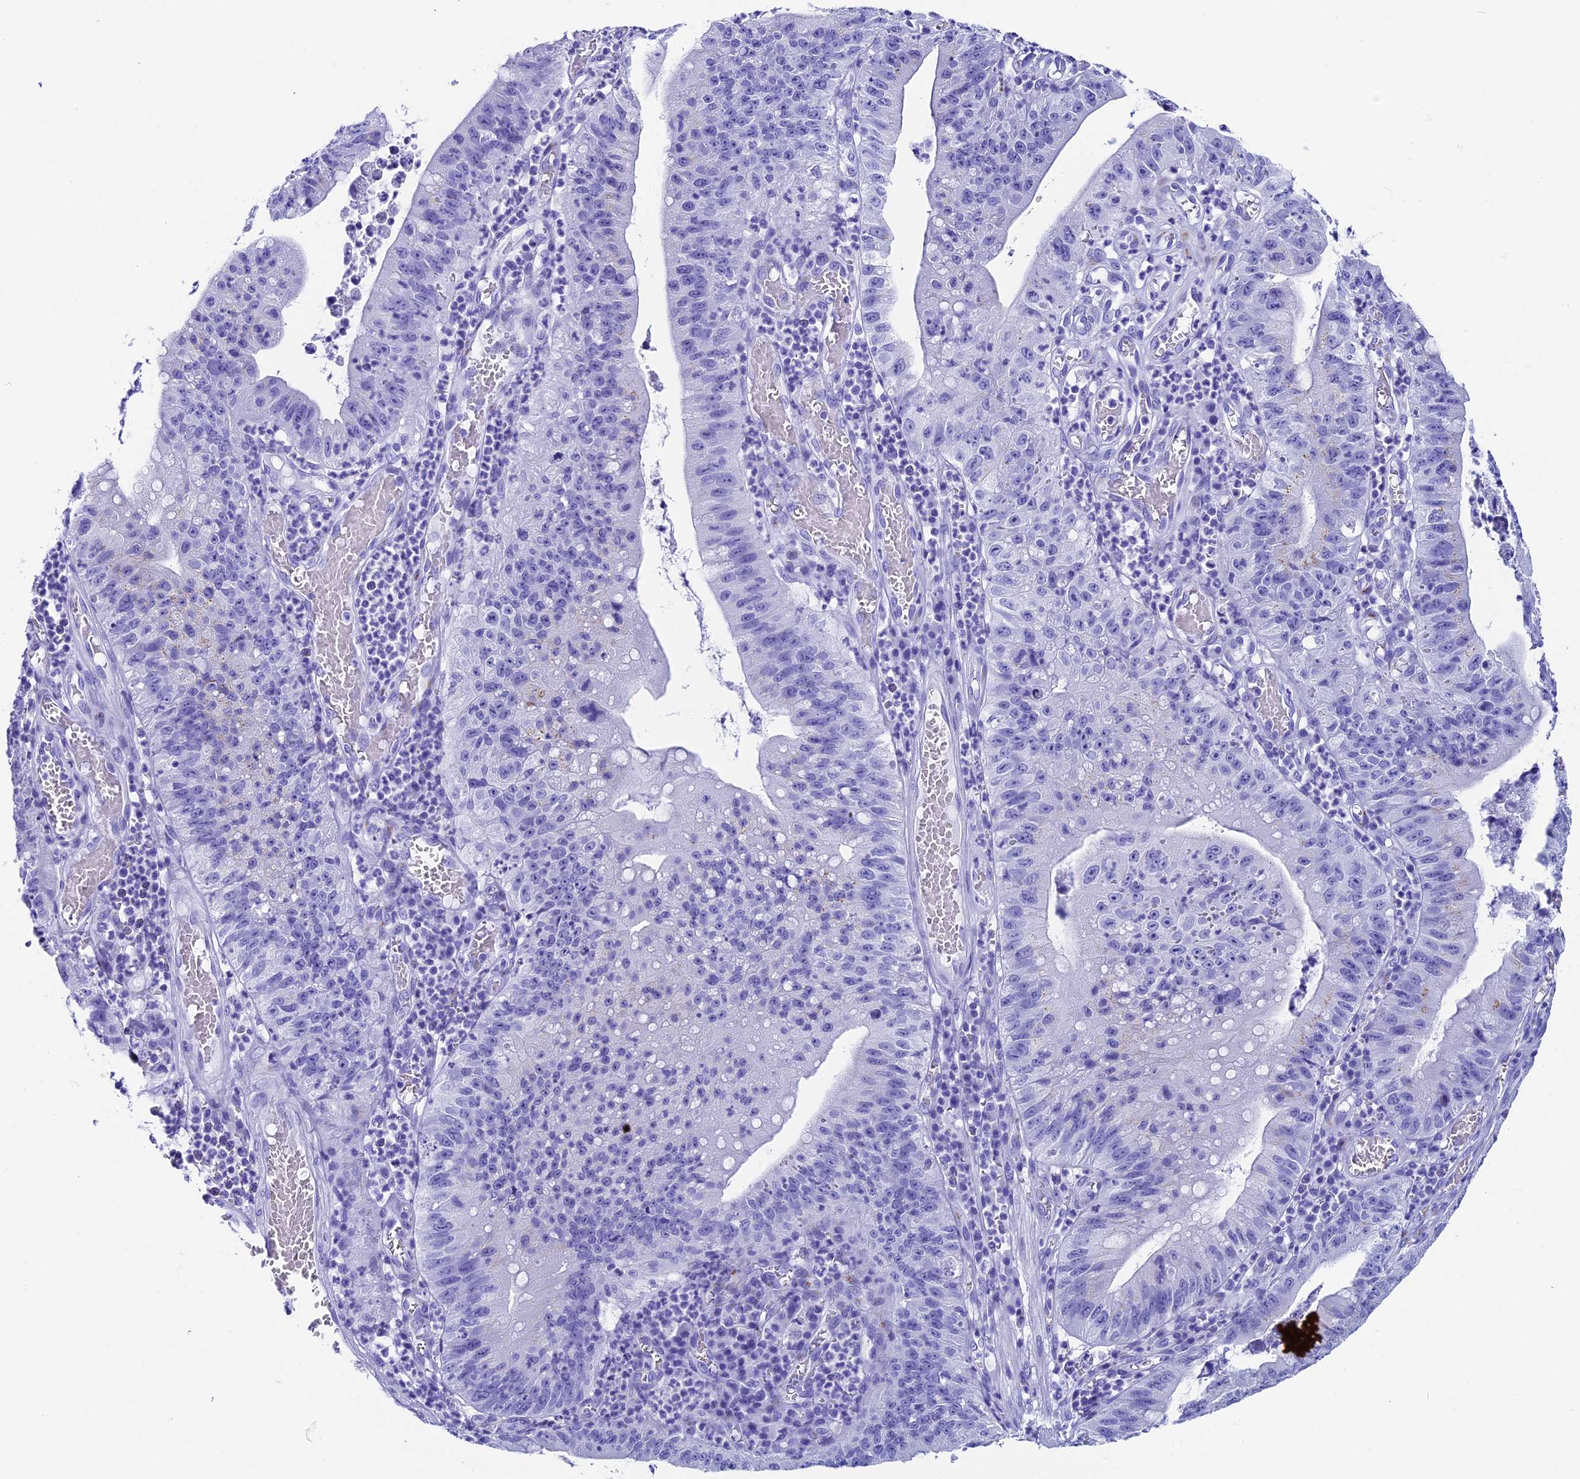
{"staining": {"intensity": "negative", "quantity": "none", "location": "none"}, "tissue": "stomach cancer", "cell_type": "Tumor cells", "image_type": "cancer", "snomed": [{"axis": "morphology", "description": "Adenocarcinoma, NOS"}, {"axis": "topography", "description": "Stomach"}], "caption": "This is an IHC micrograph of human stomach cancer. There is no expression in tumor cells.", "gene": "AP3B2", "patient": {"sex": "male", "age": 59}}